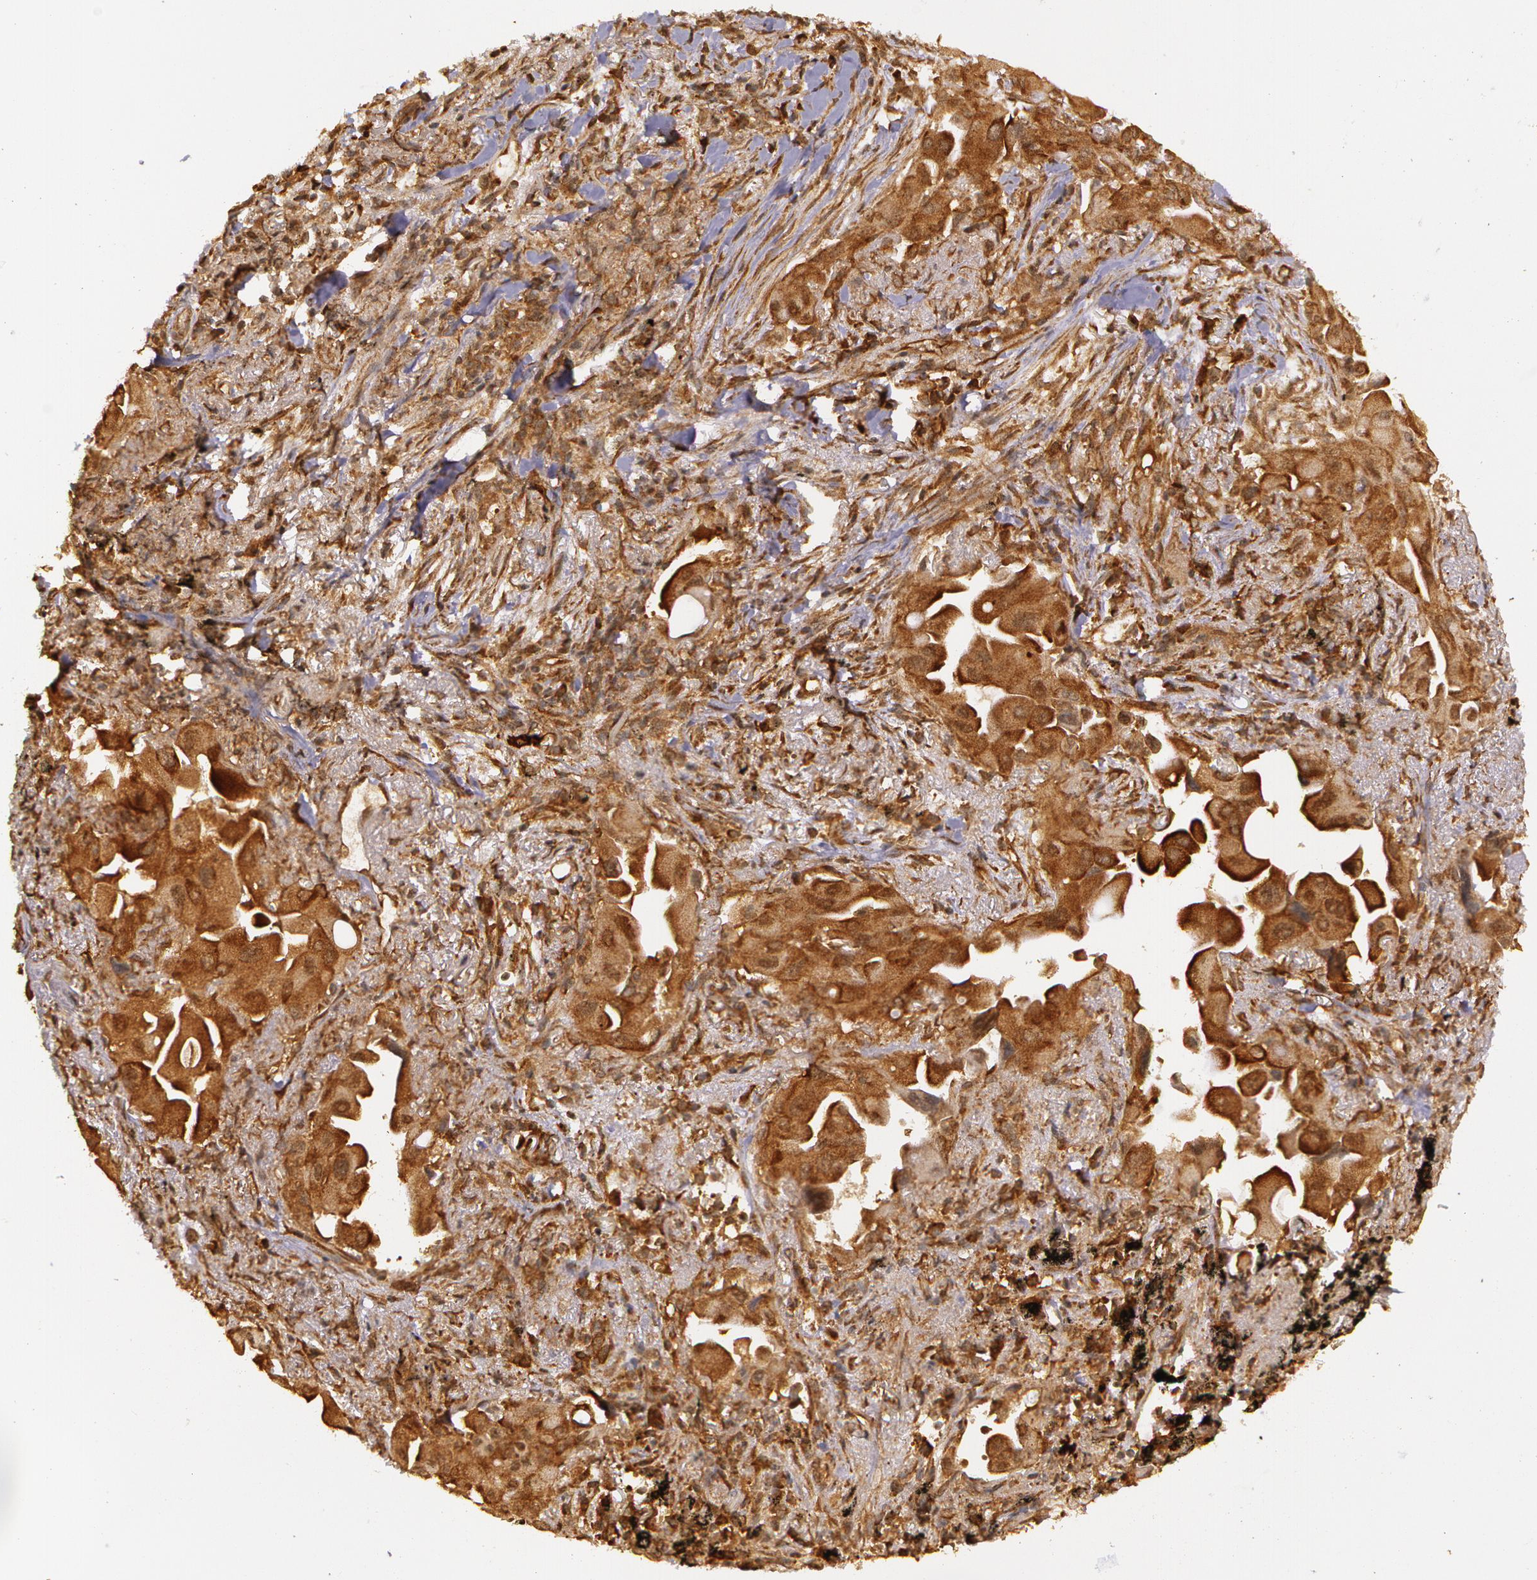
{"staining": {"intensity": "moderate", "quantity": ">75%", "location": "cytoplasmic/membranous"}, "tissue": "lung cancer", "cell_type": "Tumor cells", "image_type": "cancer", "snomed": [{"axis": "morphology", "description": "Adenocarcinoma, NOS"}, {"axis": "topography", "description": "Lung"}], "caption": "Adenocarcinoma (lung) was stained to show a protein in brown. There is medium levels of moderate cytoplasmic/membranous staining in about >75% of tumor cells. Nuclei are stained in blue.", "gene": "ASCC2", "patient": {"sex": "male", "age": 68}}